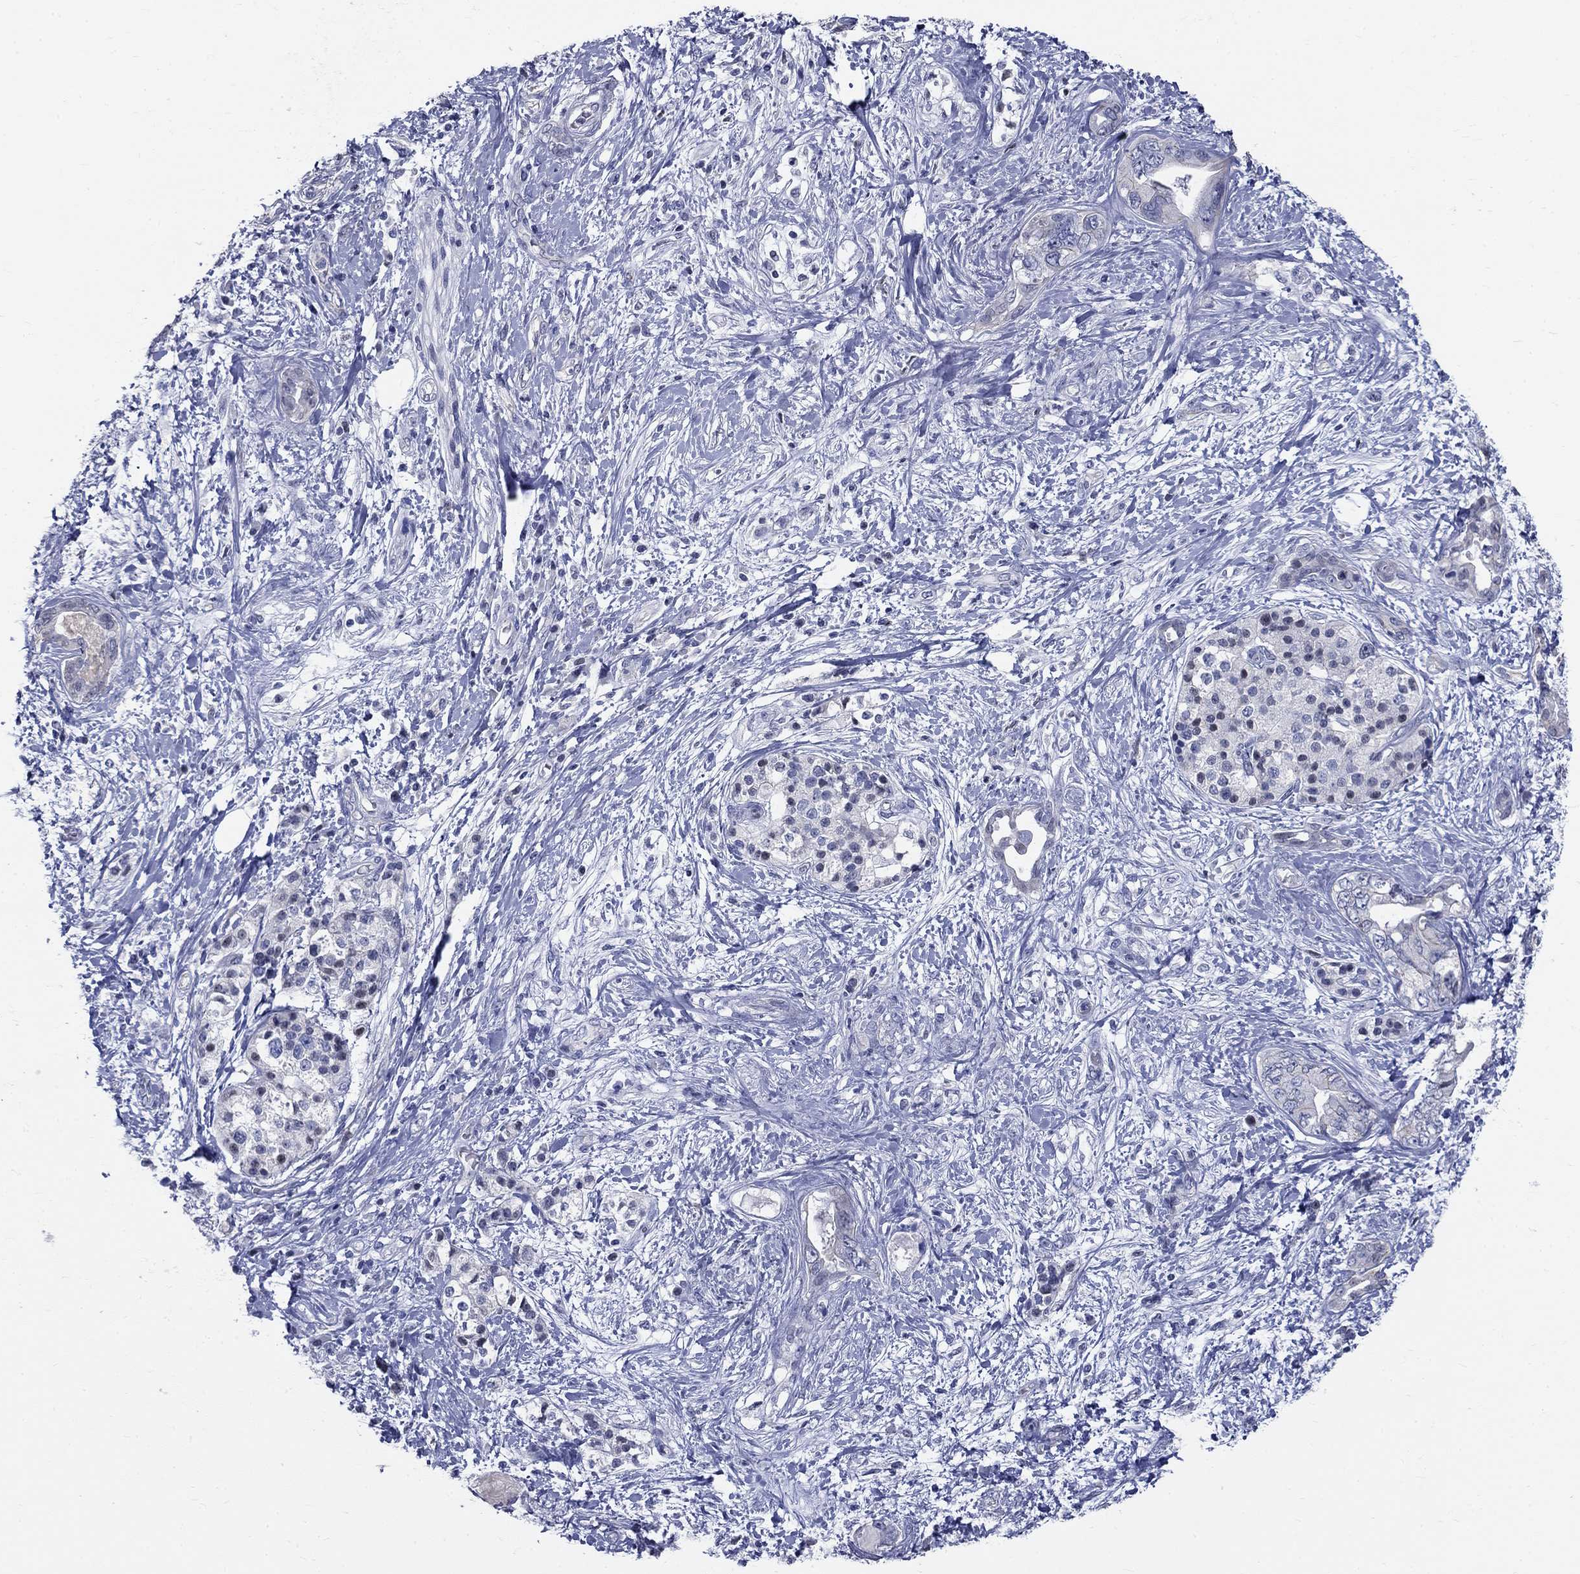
{"staining": {"intensity": "negative", "quantity": "none", "location": "none"}, "tissue": "pancreatic cancer", "cell_type": "Tumor cells", "image_type": "cancer", "snomed": [{"axis": "morphology", "description": "Adenocarcinoma, NOS"}, {"axis": "topography", "description": "Pancreas"}], "caption": "DAB (3,3'-diaminobenzidine) immunohistochemical staining of pancreatic cancer demonstrates no significant positivity in tumor cells.", "gene": "GUCA1A", "patient": {"sex": "female", "age": 56}}